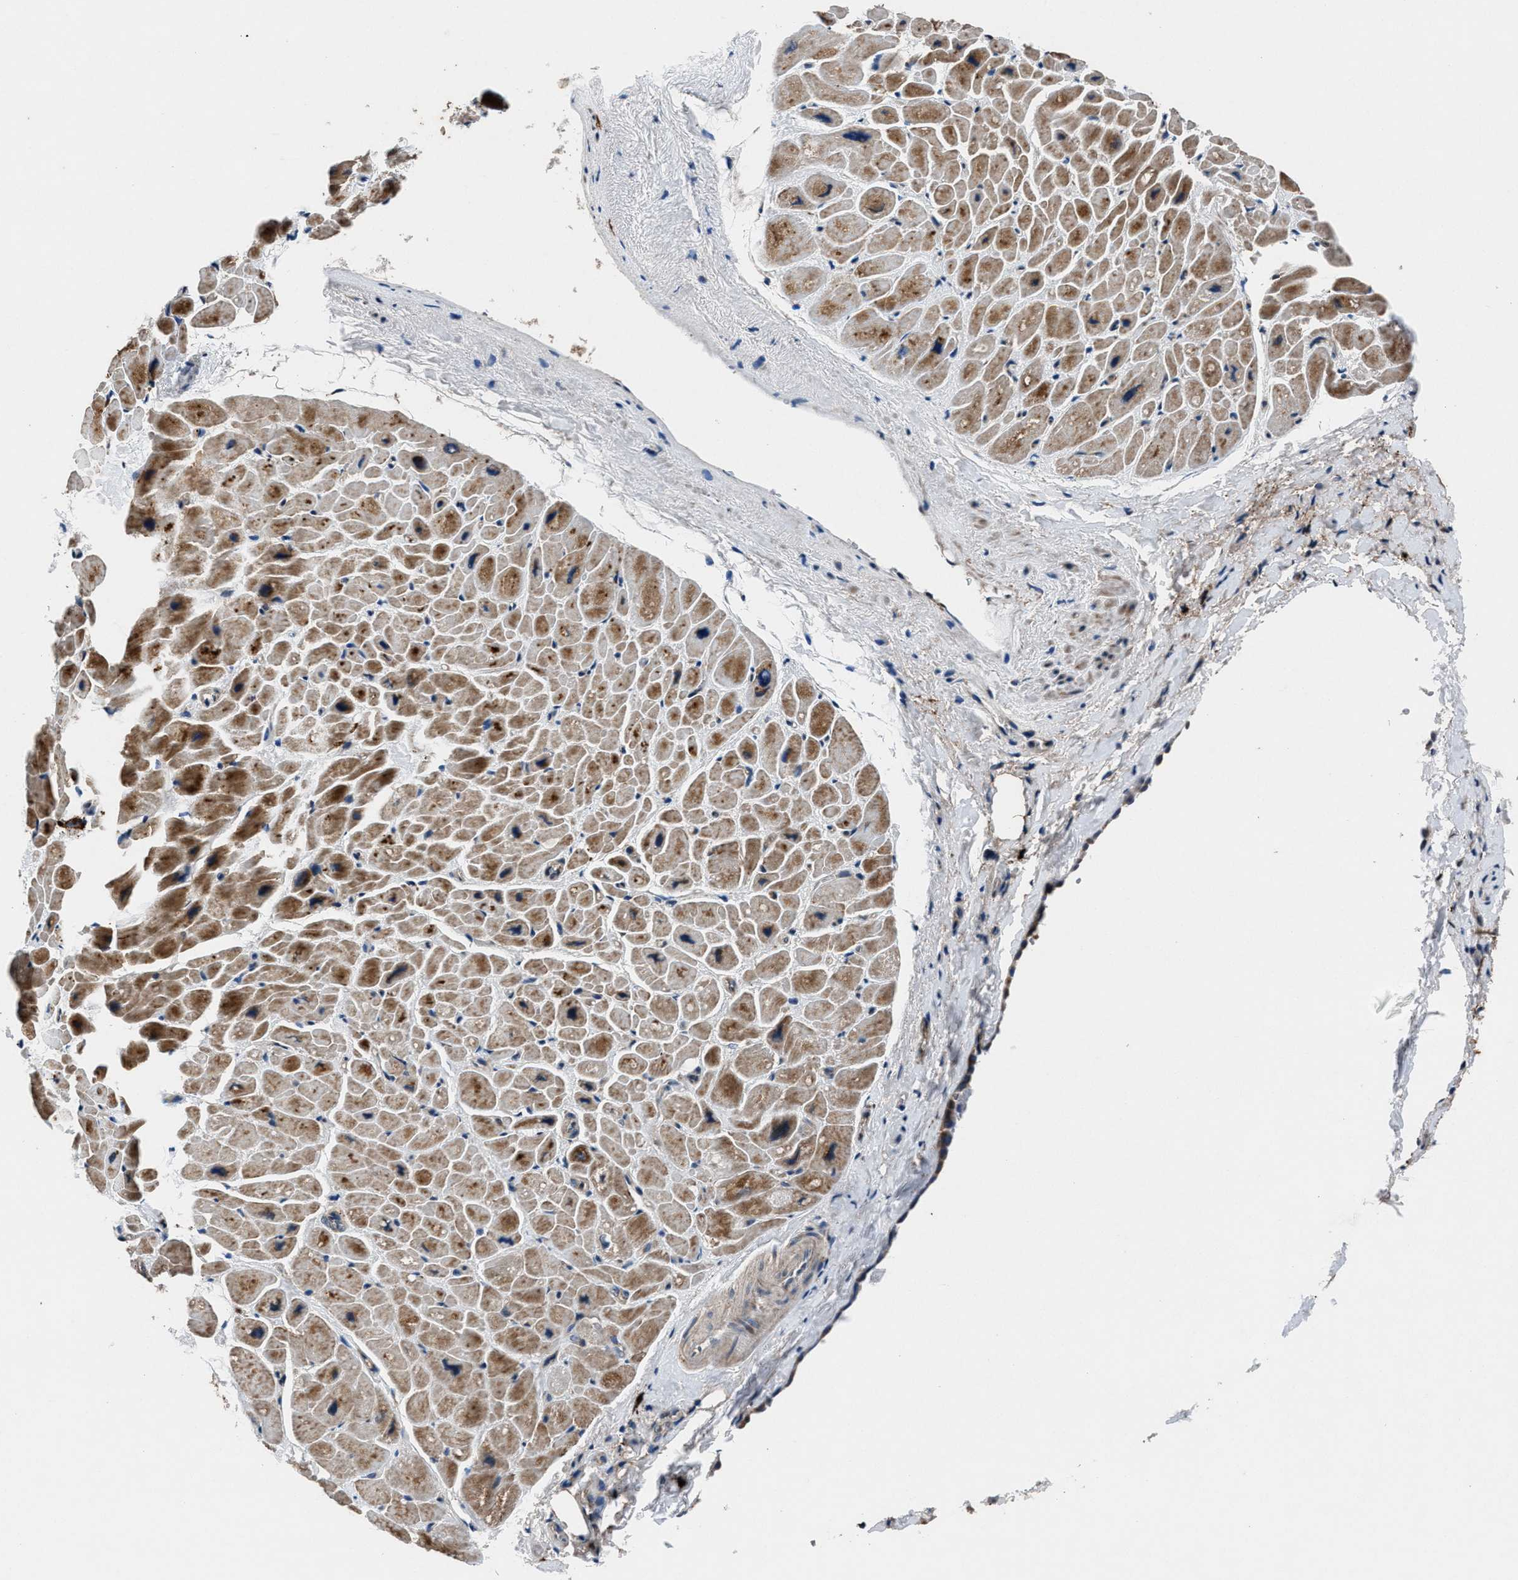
{"staining": {"intensity": "moderate", "quantity": ">75%", "location": "cytoplasmic/membranous"}, "tissue": "heart muscle", "cell_type": "Cardiomyocytes", "image_type": "normal", "snomed": [{"axis": "morphology", "description": "Normal tissue, NOS"}, {"axis": "topography", "description": "Heart"}], "caption": "Protein staining by immunohistochemistry (IHC) displays moderate cytoplasmic/membranous staining in about >75% of cardiomyocytes in unremarkable heart muscle.", "gene": "FAM221A", "patient": {"sex": "male", "age": 49}}